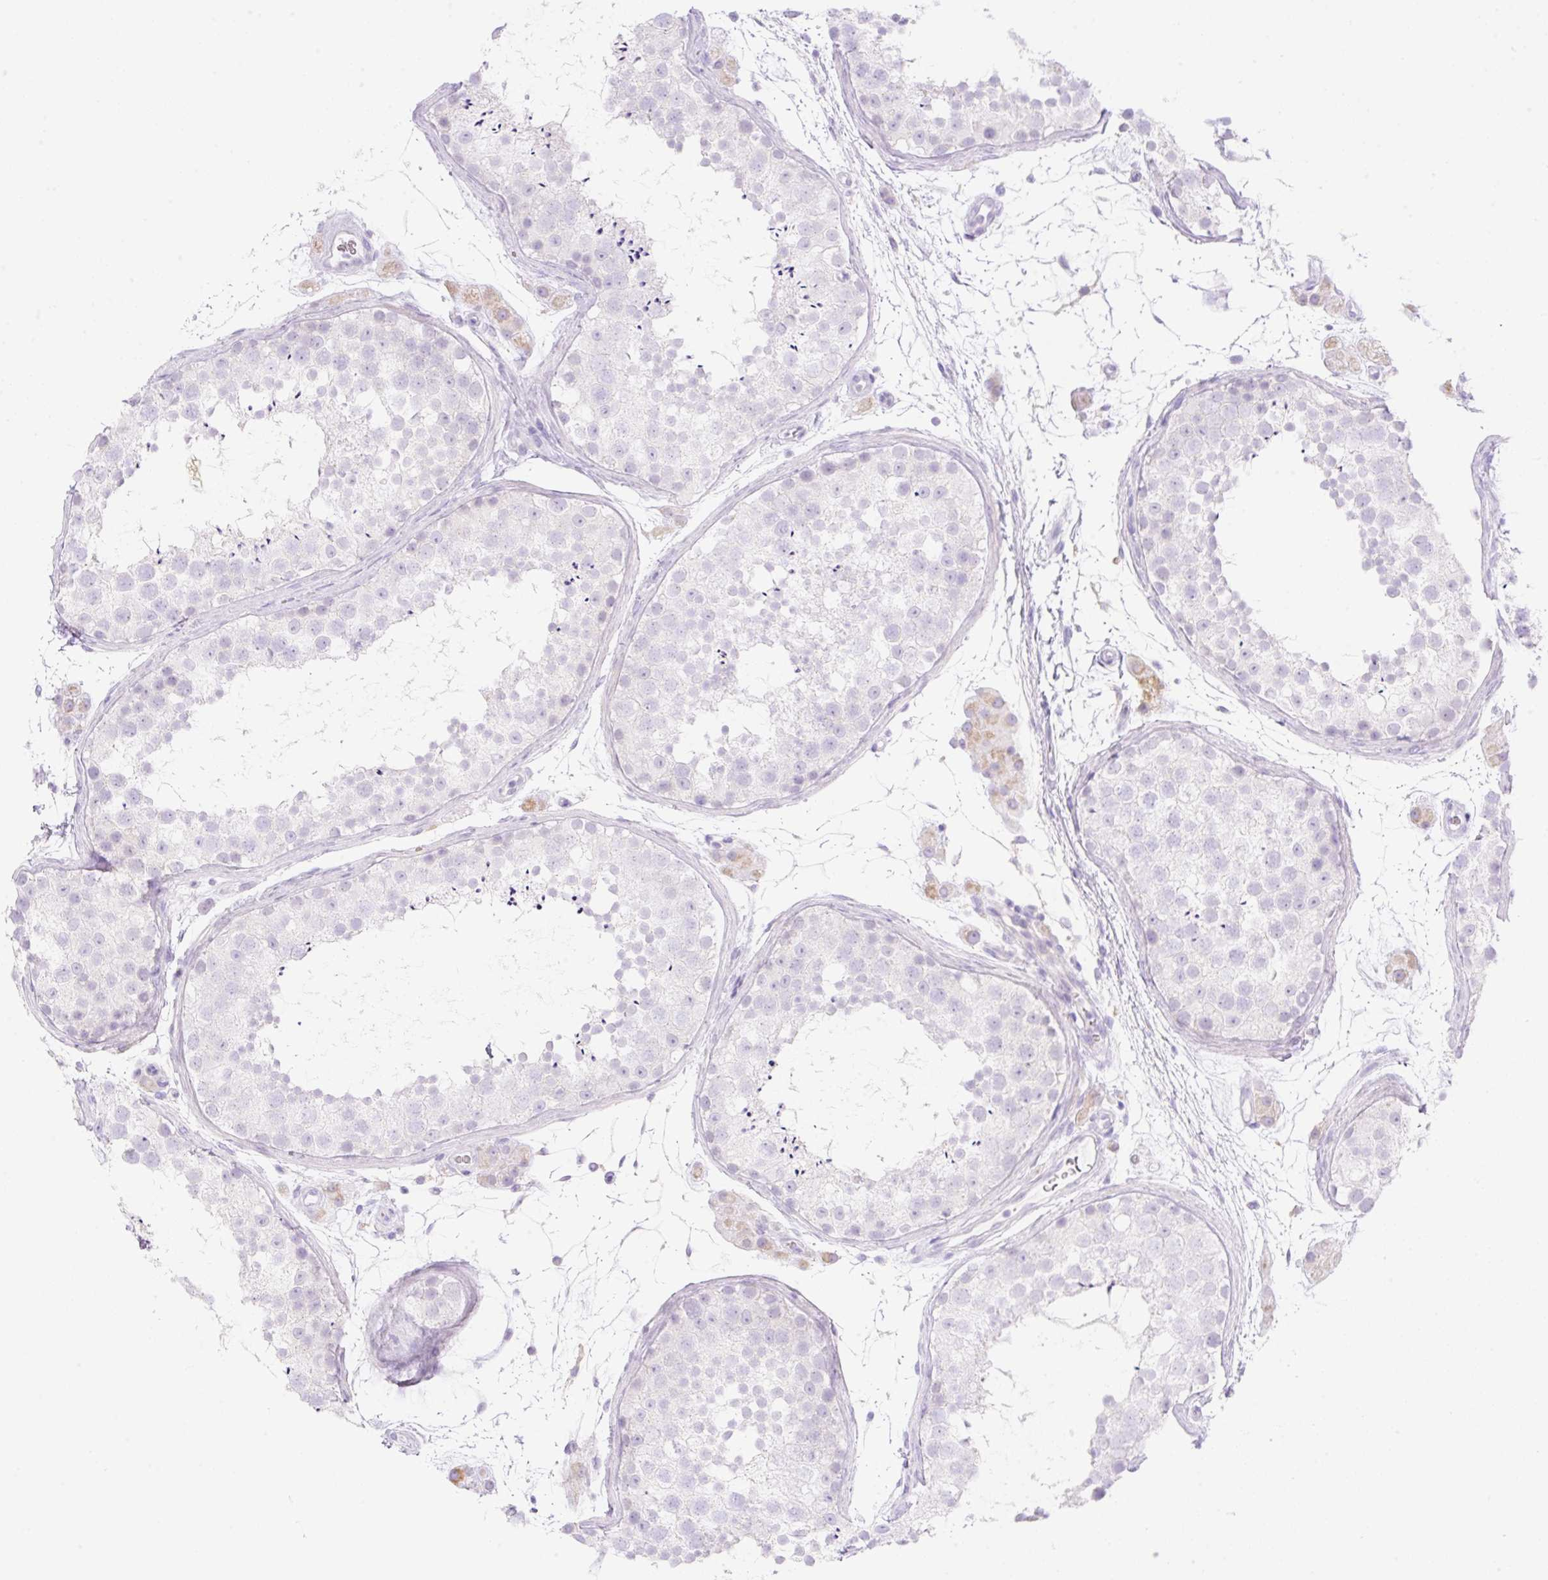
{"staining": {"intensity": "negative", "quantity": "none", "location": "none"}, "tissue": "testis", "cell_type": "Cells in seminiferous ducts", "image_type": "normal", "snomed": [{"axis": "morphology", "description": "Normal tissue, NOS"}, {"axis": "topography", "description": "Testis"}], "caption": "This histopathology image is of normal testis stained with immunohistochemistry to label a protein in brown with the nuclei are counter-stained blue. There is no expression in cells in seminiferous ducts.", "gene": "CDX1", "patient": {"sex": "male", "age": 41}}